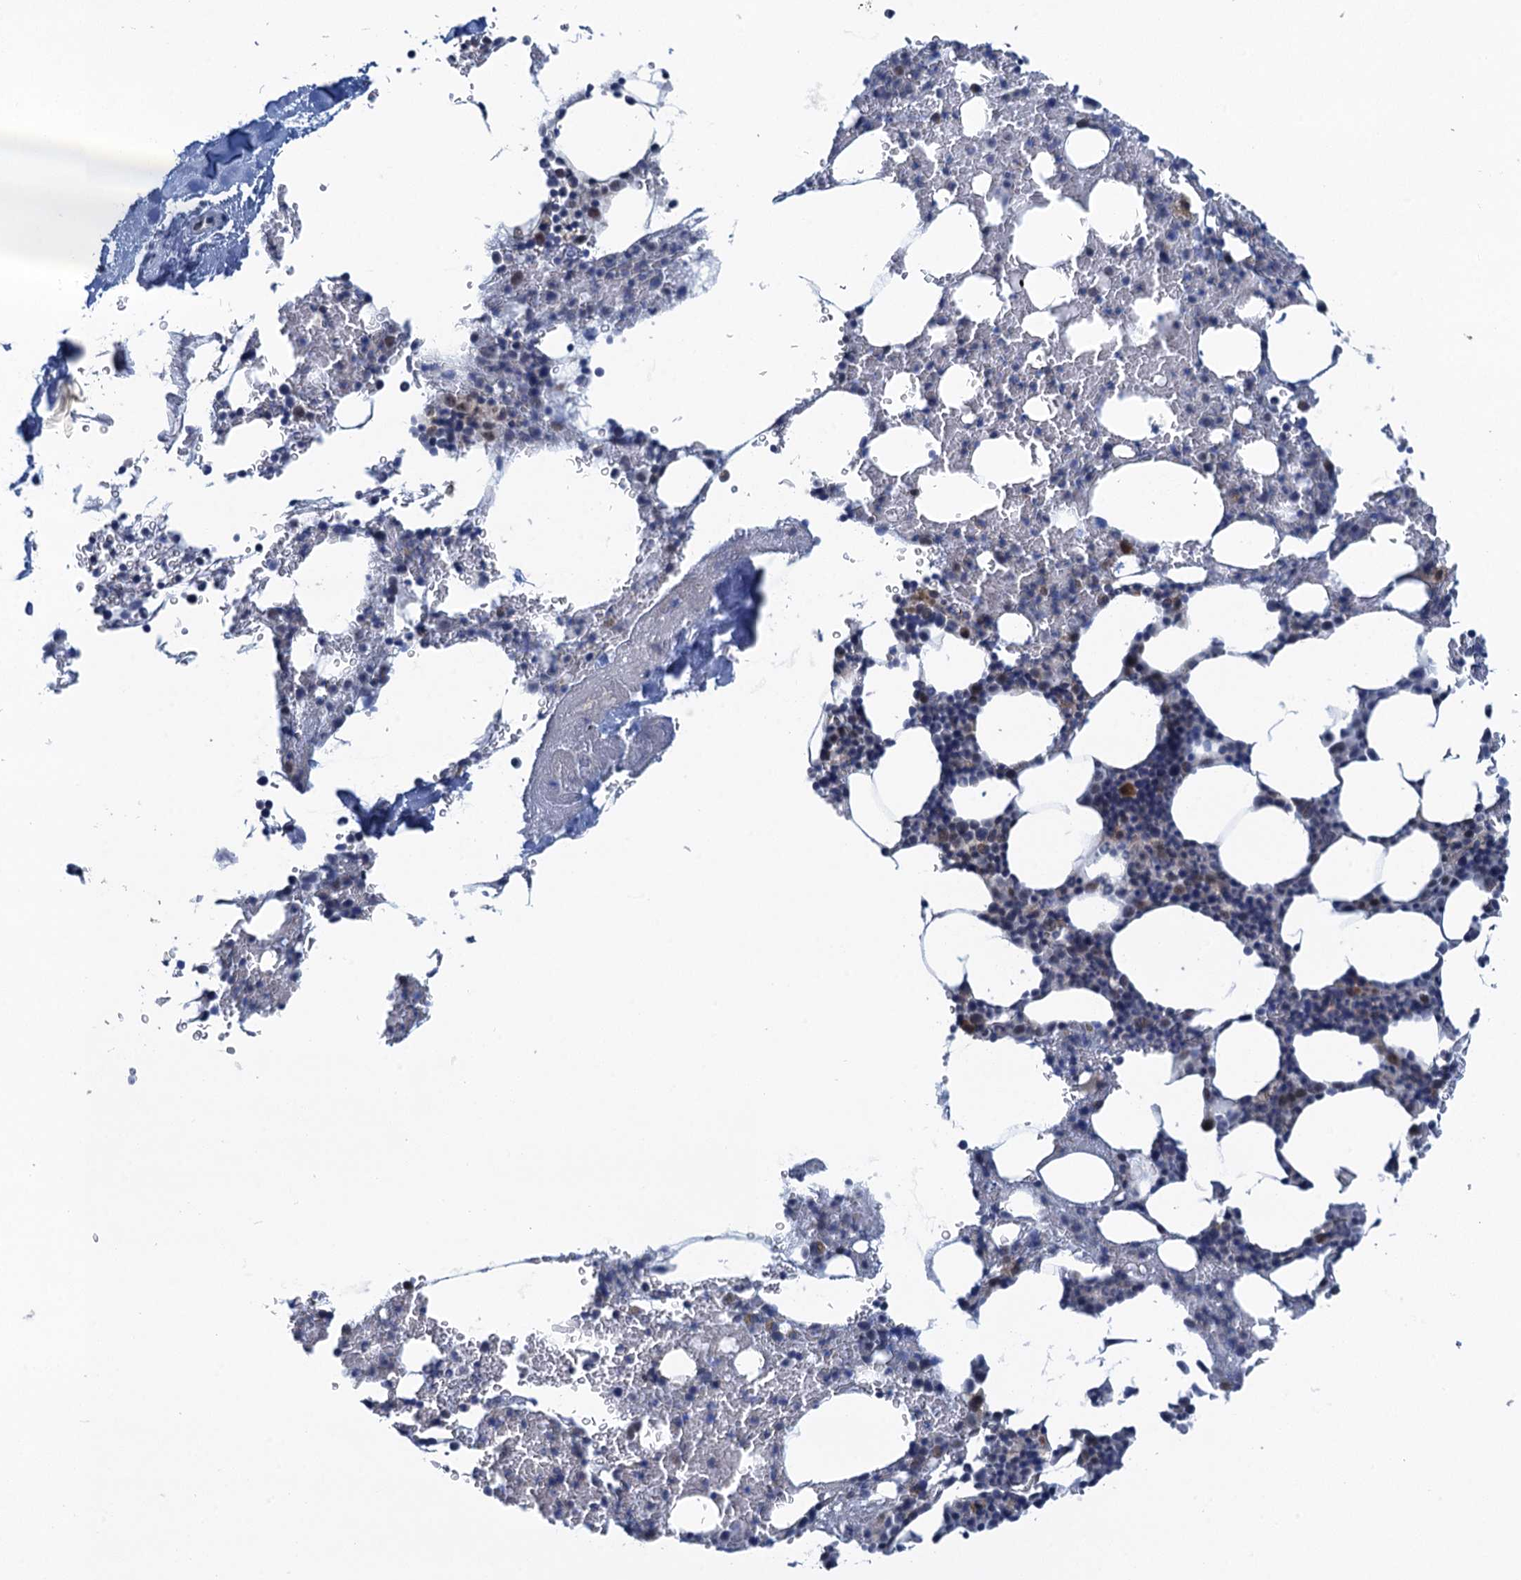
{"staining": {"intensity": "moderate", "quantity": "<25%", "location": "cytoplasmic/membranous"}, "tissue": "bone marrow", "cell_type": "Hematopoietic cells", "image_type": "normal", "snomed": [{"axis": "morphology", "description": "Normal tissue, NOS"}, {"axis": "morphology", "description": "Inflammation, NOS"}, {"axis": "topography", "description": "Bone marrow"}], "caption": "This histopathology image displays unremarkable bone marrow stained with IHC to label a protein in brown. The cytoplasmic/membranous of hematopoietic cells show moderate positivity for the protein. Nuclei are counter-stained blue.", "gene": "MRFAP1", "patient": {"sex": "male", "age": 41}}